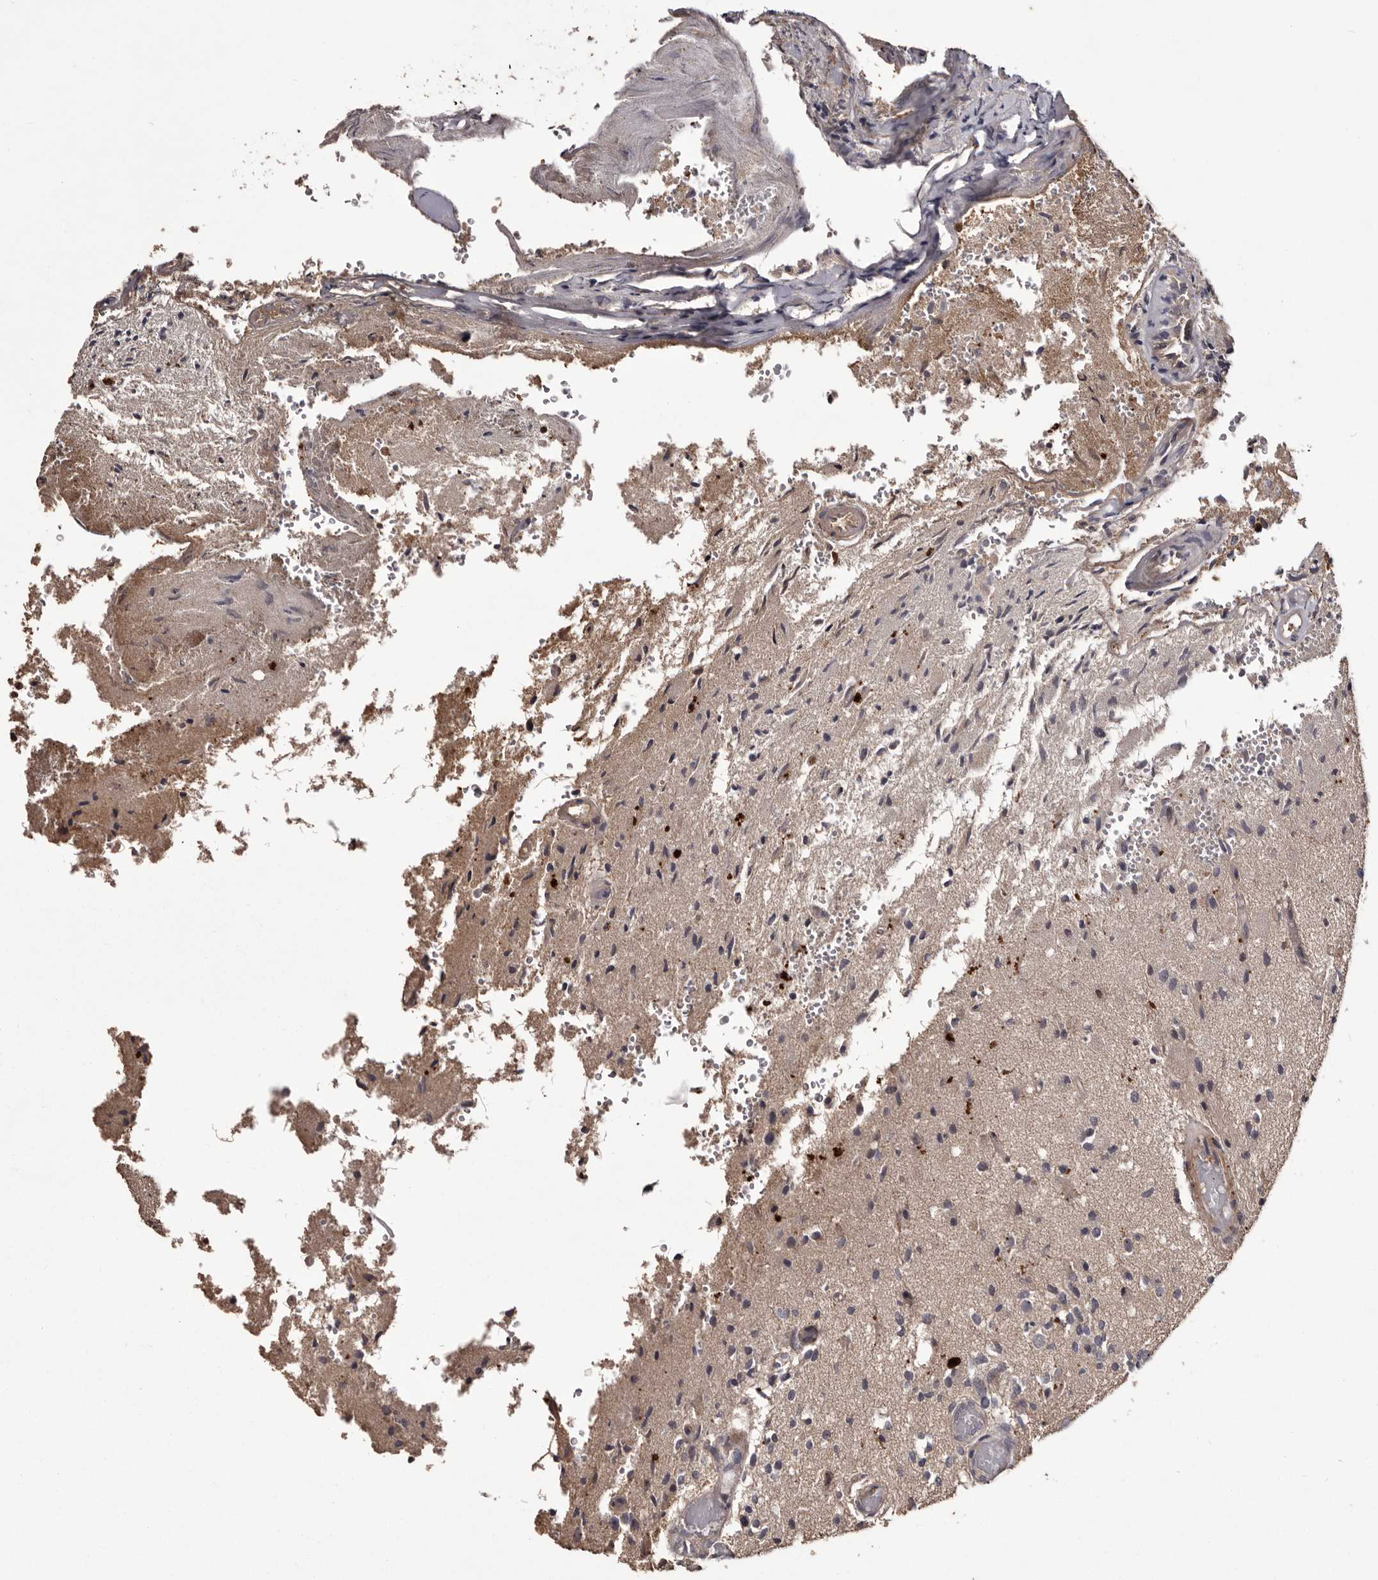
{"staining": {"intensity": "negative", "quantity": "none", "location": "none"}, "tissue": "glioma", "cell_type": "Tumor cells", "image_type": "cancer", "snomed": [{"axis": "morphology", "description": "Normal tissue, NOS"}, {"axis": "morphology", "description": "Glioma, malignant, High grade"}, {"axis": "topography", "description": "Cerebral cortex"}], "caption": "Tumor cells are negative for brown protein staining in malignant glioma (high-grade).", "gene": "CYP1B1", "patient": {"sex": "male", "age": 77}}